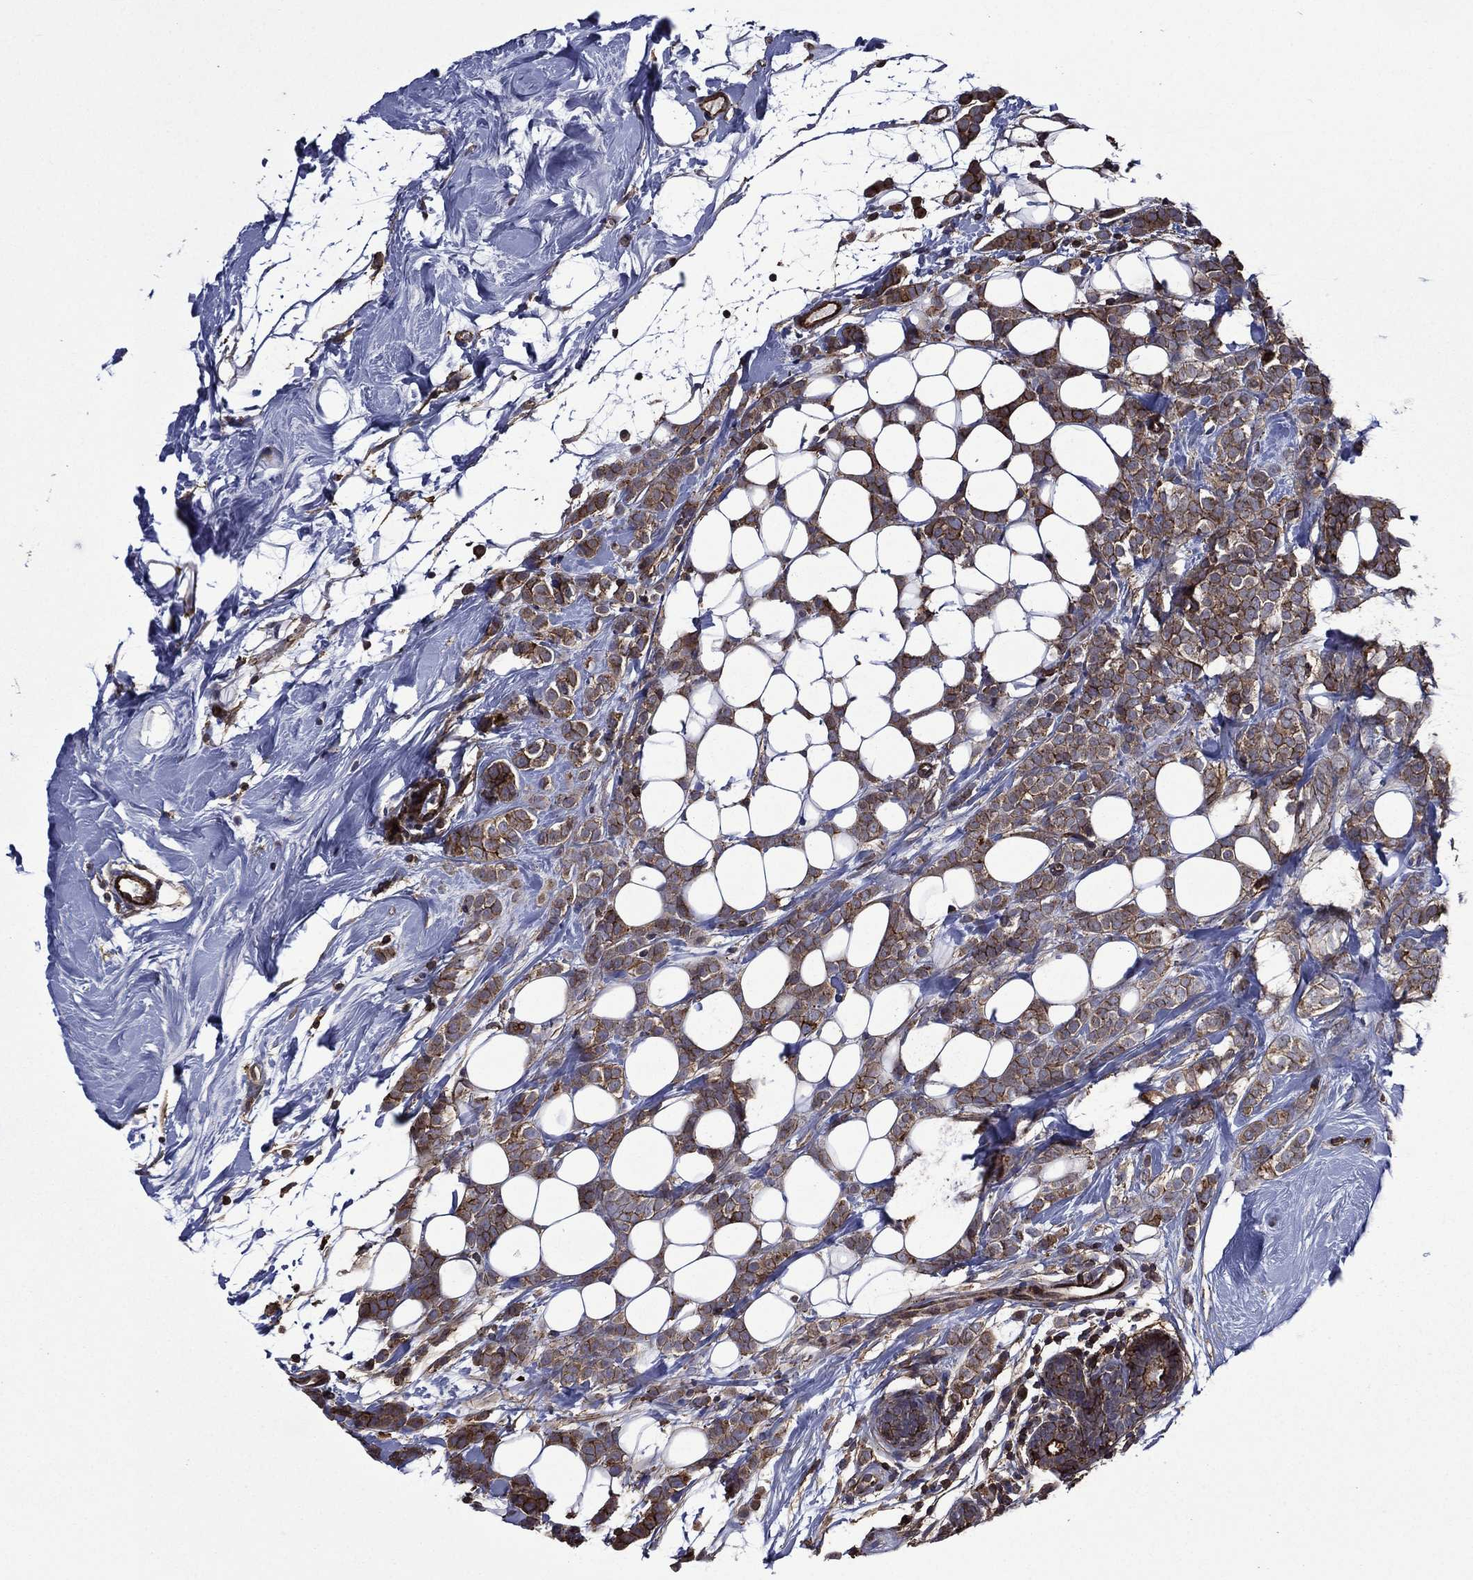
{"staining": {"intensity": "strong", "quantity": "25%-75%", "location": "cytoplasmic/membranous"}, "tissue": "breast cancer", "cell_type": "Tumor cells", "image_type": "cancer", "snomed": [{"axis": "morphology", "description": "Lobular carcinoma"}, {"axis": "topography", "description": "Breast"}], "caption": "Breast cancer tissue displays strong cytoplasmic/membranous positivity in about 25%-75% of tumor cells, visualized by immunohistochemistry.", "gene": "PLPP3", "patient": {"sex": "female", "age": 49}}